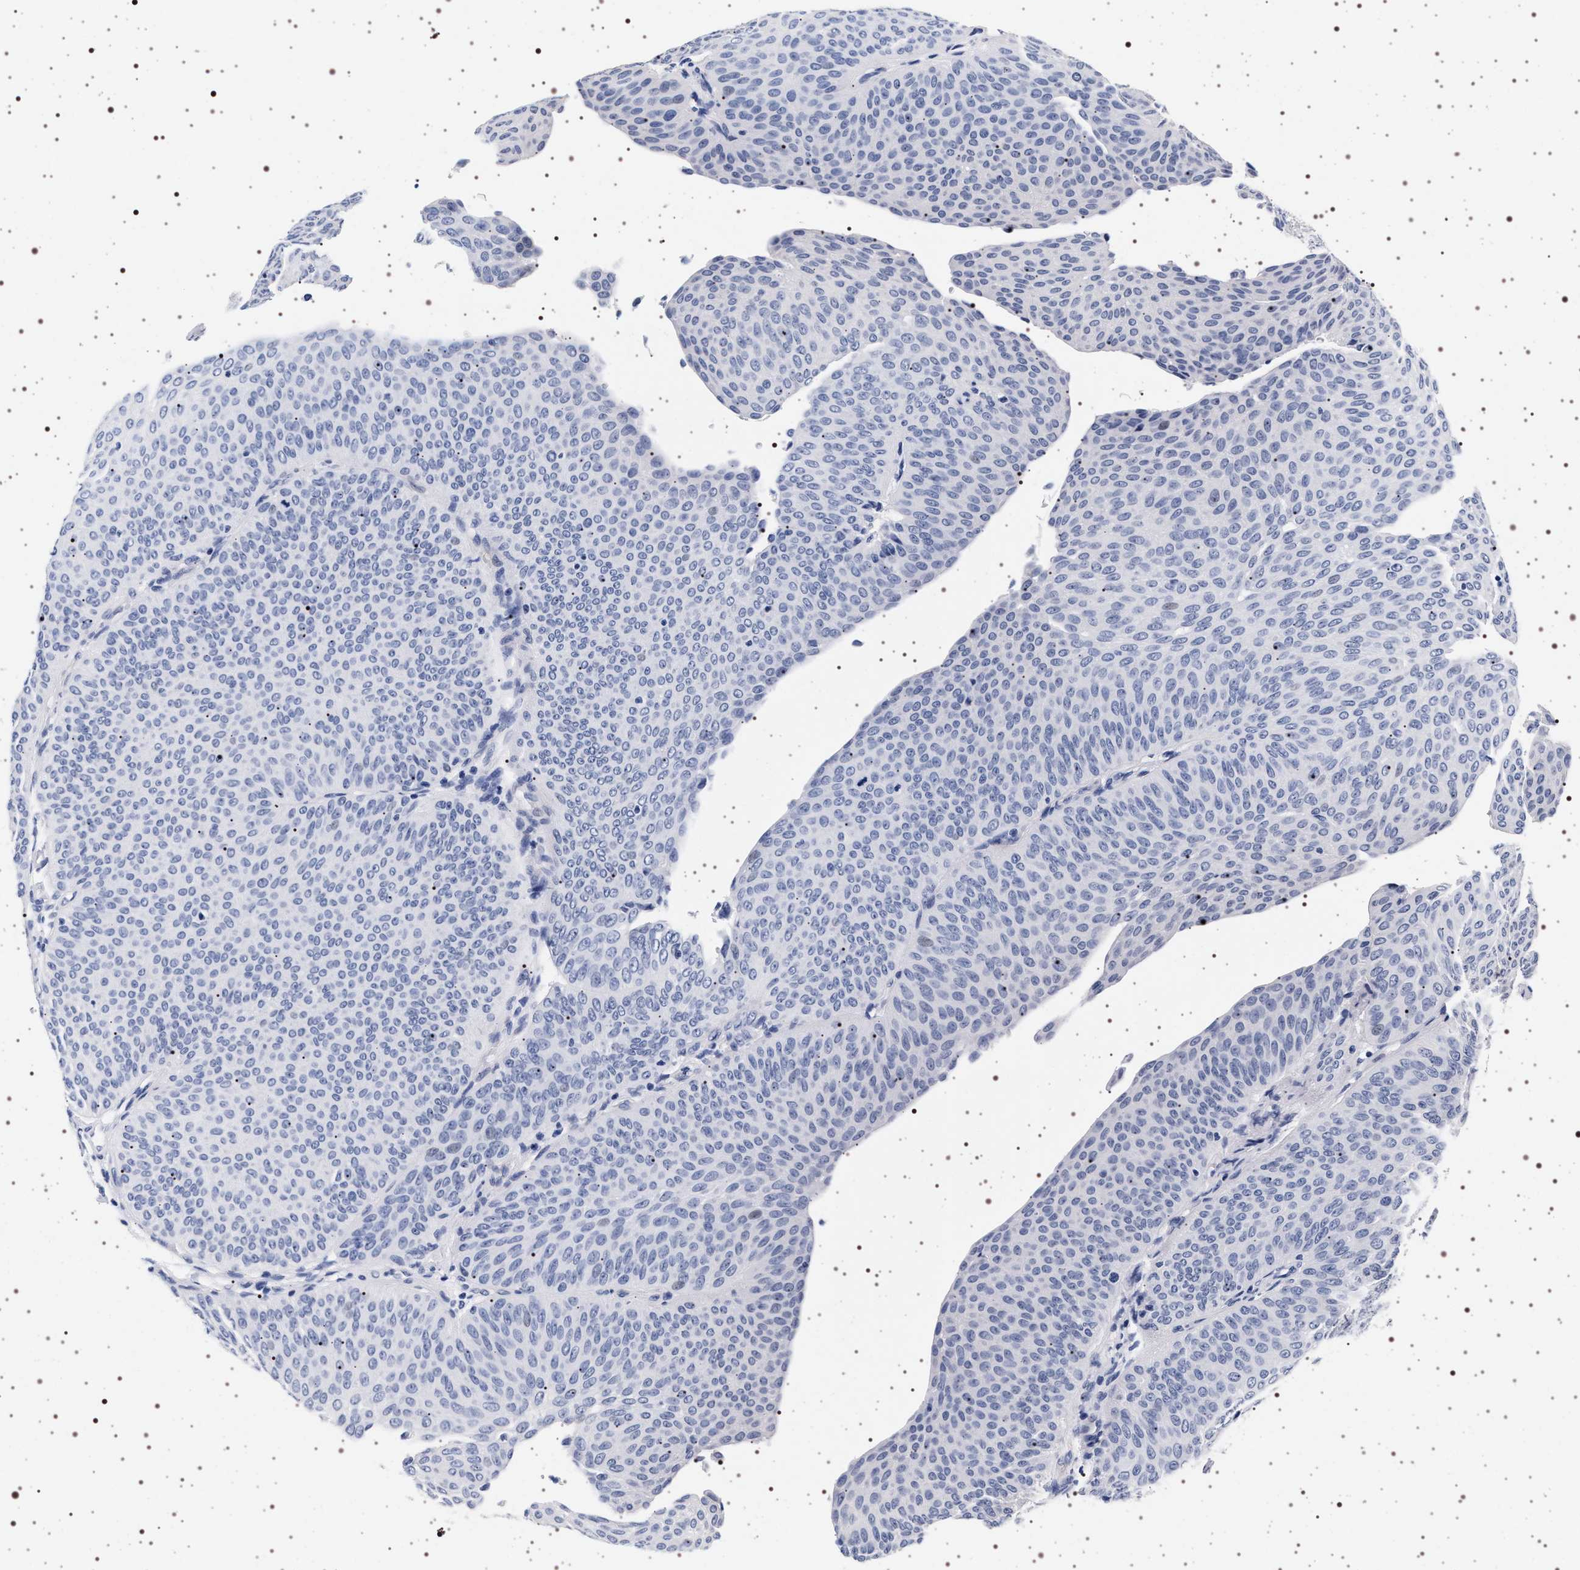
{"staining": {"intensity": "negative", "quantity": "none", "location": "none"}, "tissue": "urothelial cancer", "cell_type": "Tumor cells", "image_type": "cancer", "snomed": [{"axis": "morphology", "description": "Urothelial carcinoma, Low grade"}, {"axis": "topography", "description": "Urinary bladder"}], "caption": "Photomicrograph shows no protein positivity in tumor cells of urothelial cancer tissue.", "gene": "SYN1", "patient": {"sex": "female", "age": 60}}